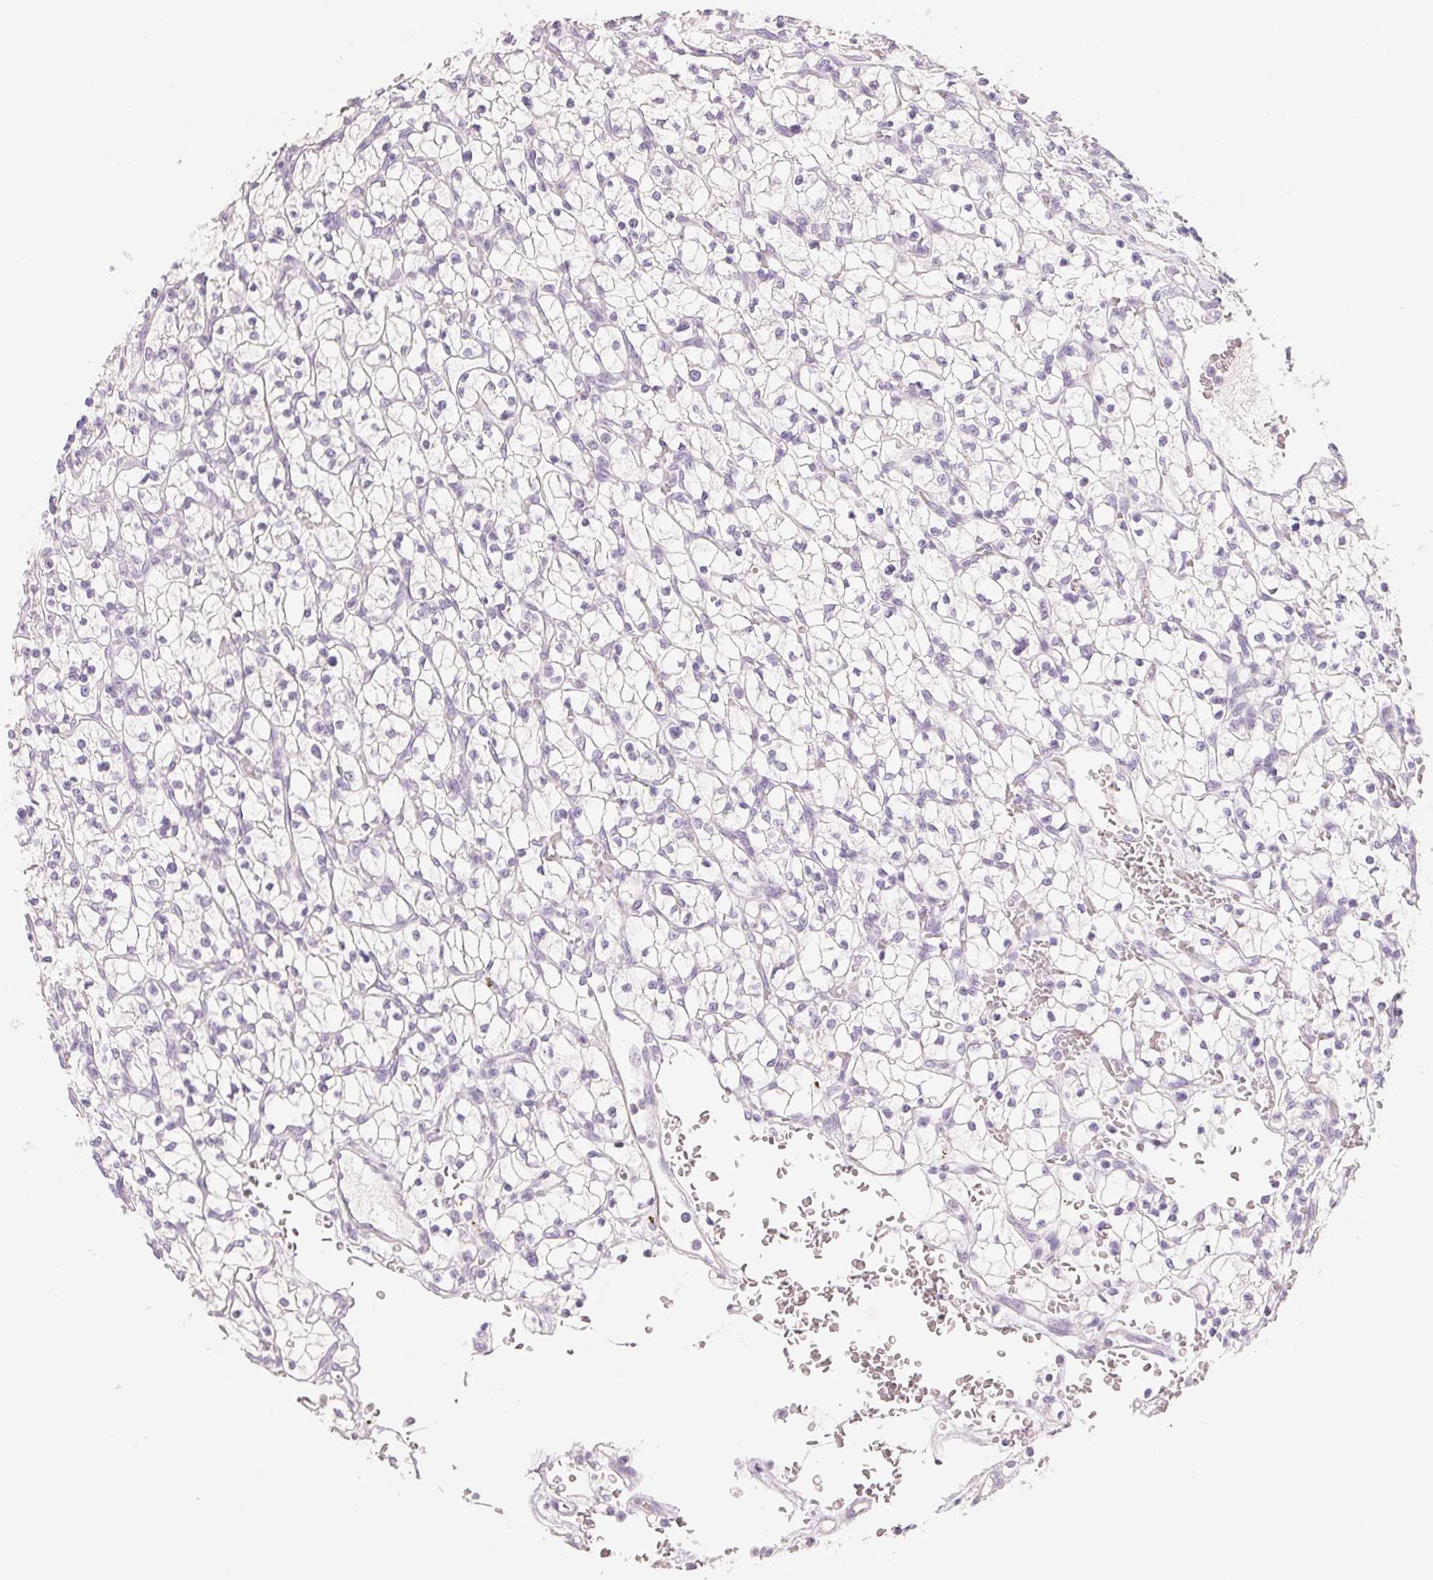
{"staining": {"intensity": "negative", "quantity": "none", "location": "none"}, "tissue": "renal cancer", "cell_type": "Tumor cells", "image_type": "cancer", "snomed": [{"axis": "morphology", "description": "Adenocarcinoma, NOS"}, {"axis": "topography", "description": "Kidney"}], "caption": "High magnification brightfield microscopy of renal cancer (adenocarcinoma) stained with DAB (3,3'-diaminobenzidine) (brown) and counterstained with hematoxylin (blue): tumor cells show no significant positivity.", "gene": "ACP3", "patient": {"sex": "female", "age": 64}}